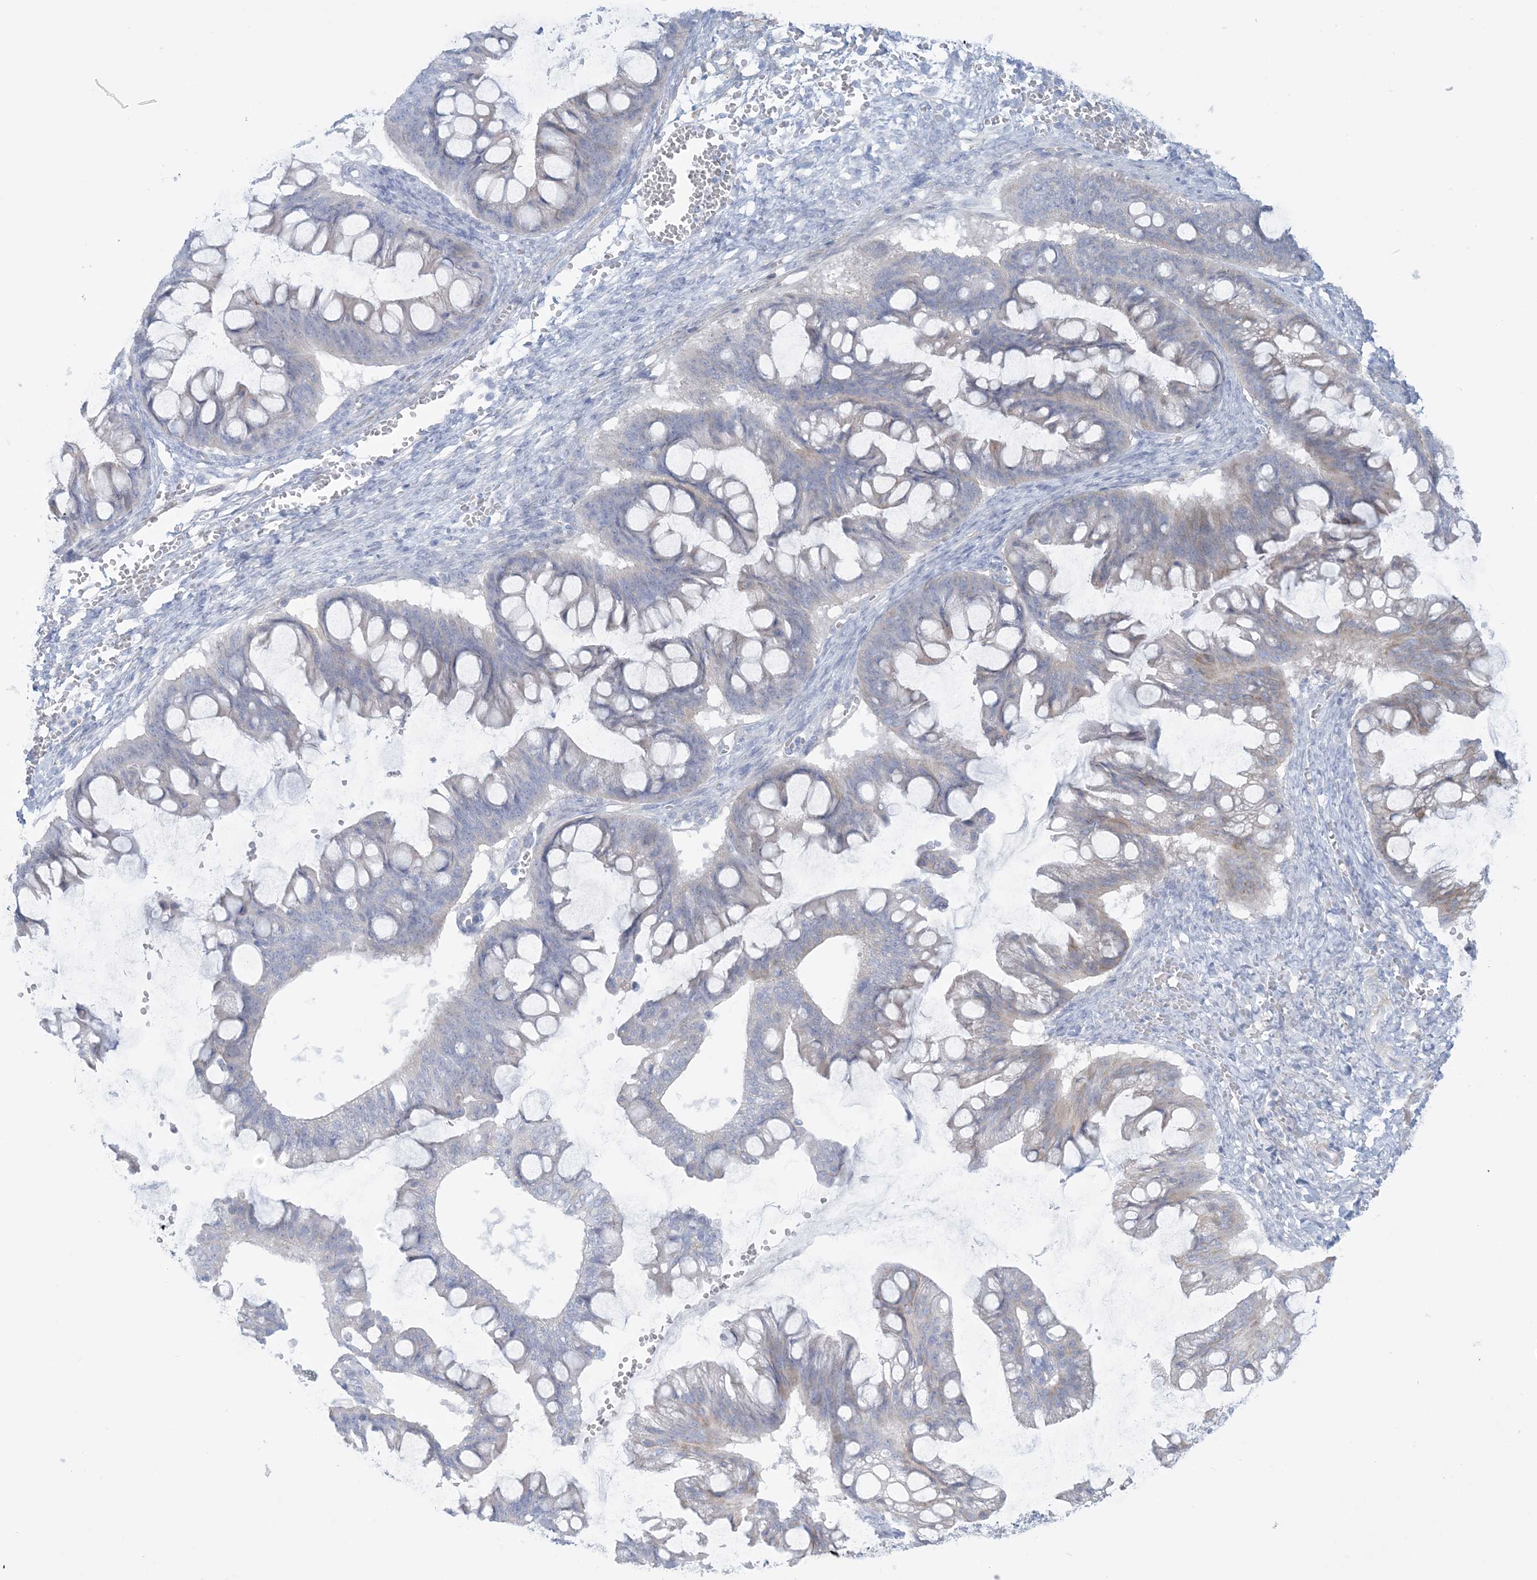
{"staining": {"intensity": "negative", "quantity": "none", "location": "none"}, "tissue": "ovarian cancer", "cell_type": "Tumor cells", "image_type": "cancer", "snomed": [{"axis": "morphology", "description": "Cystadenocarcinoma, mucinous, NOS"}, {"axis": "topography", "description": "Ovary"}], "caption": "Tumor cells are negative for brown protein staining in ovarian mucinous cystadenocarcinoma.", "gene": "AGXT", "patient": {"sex": "female", "age": 73}}